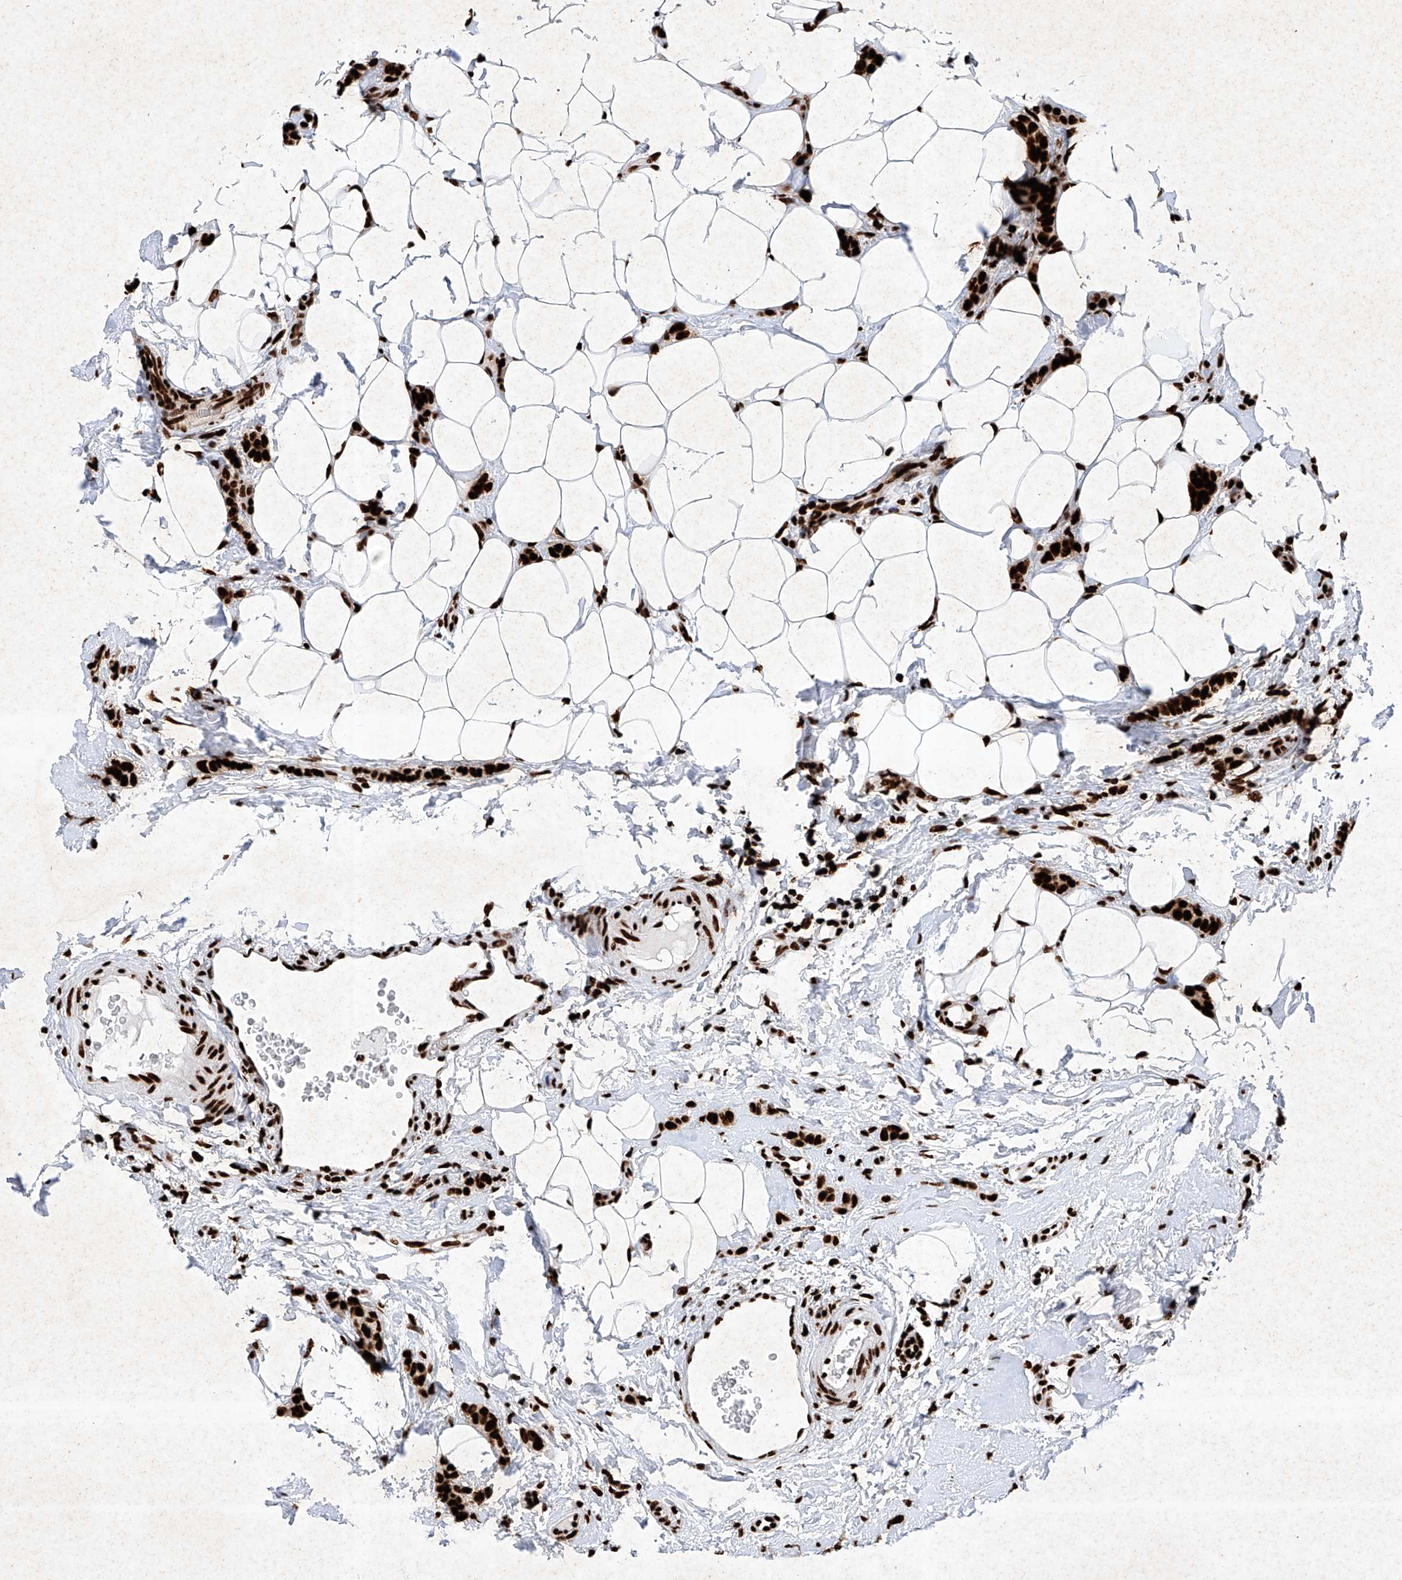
{"staining": {"intensity": "strong", "quantity": ">75%", "location": "nuclear"}, "tissue": "breast cancer", "cell_type": "Tumor cells", "image_type": "cancer", "snomed": [{"axis": "morphology", "description": "Lobular carcinoma"}, {"axis": "topography", "description": "Skin"}, {"axis": "topography", "description": "Breast"}], "caption": "Lobular carcinoma (breast) tissue demonstrates strong nuclear positivity in about >75% of tumor cells, visualized by immunohistochemistry.", "gene": "SRSF6", "patient": {"sex": "female", "age": 46}}